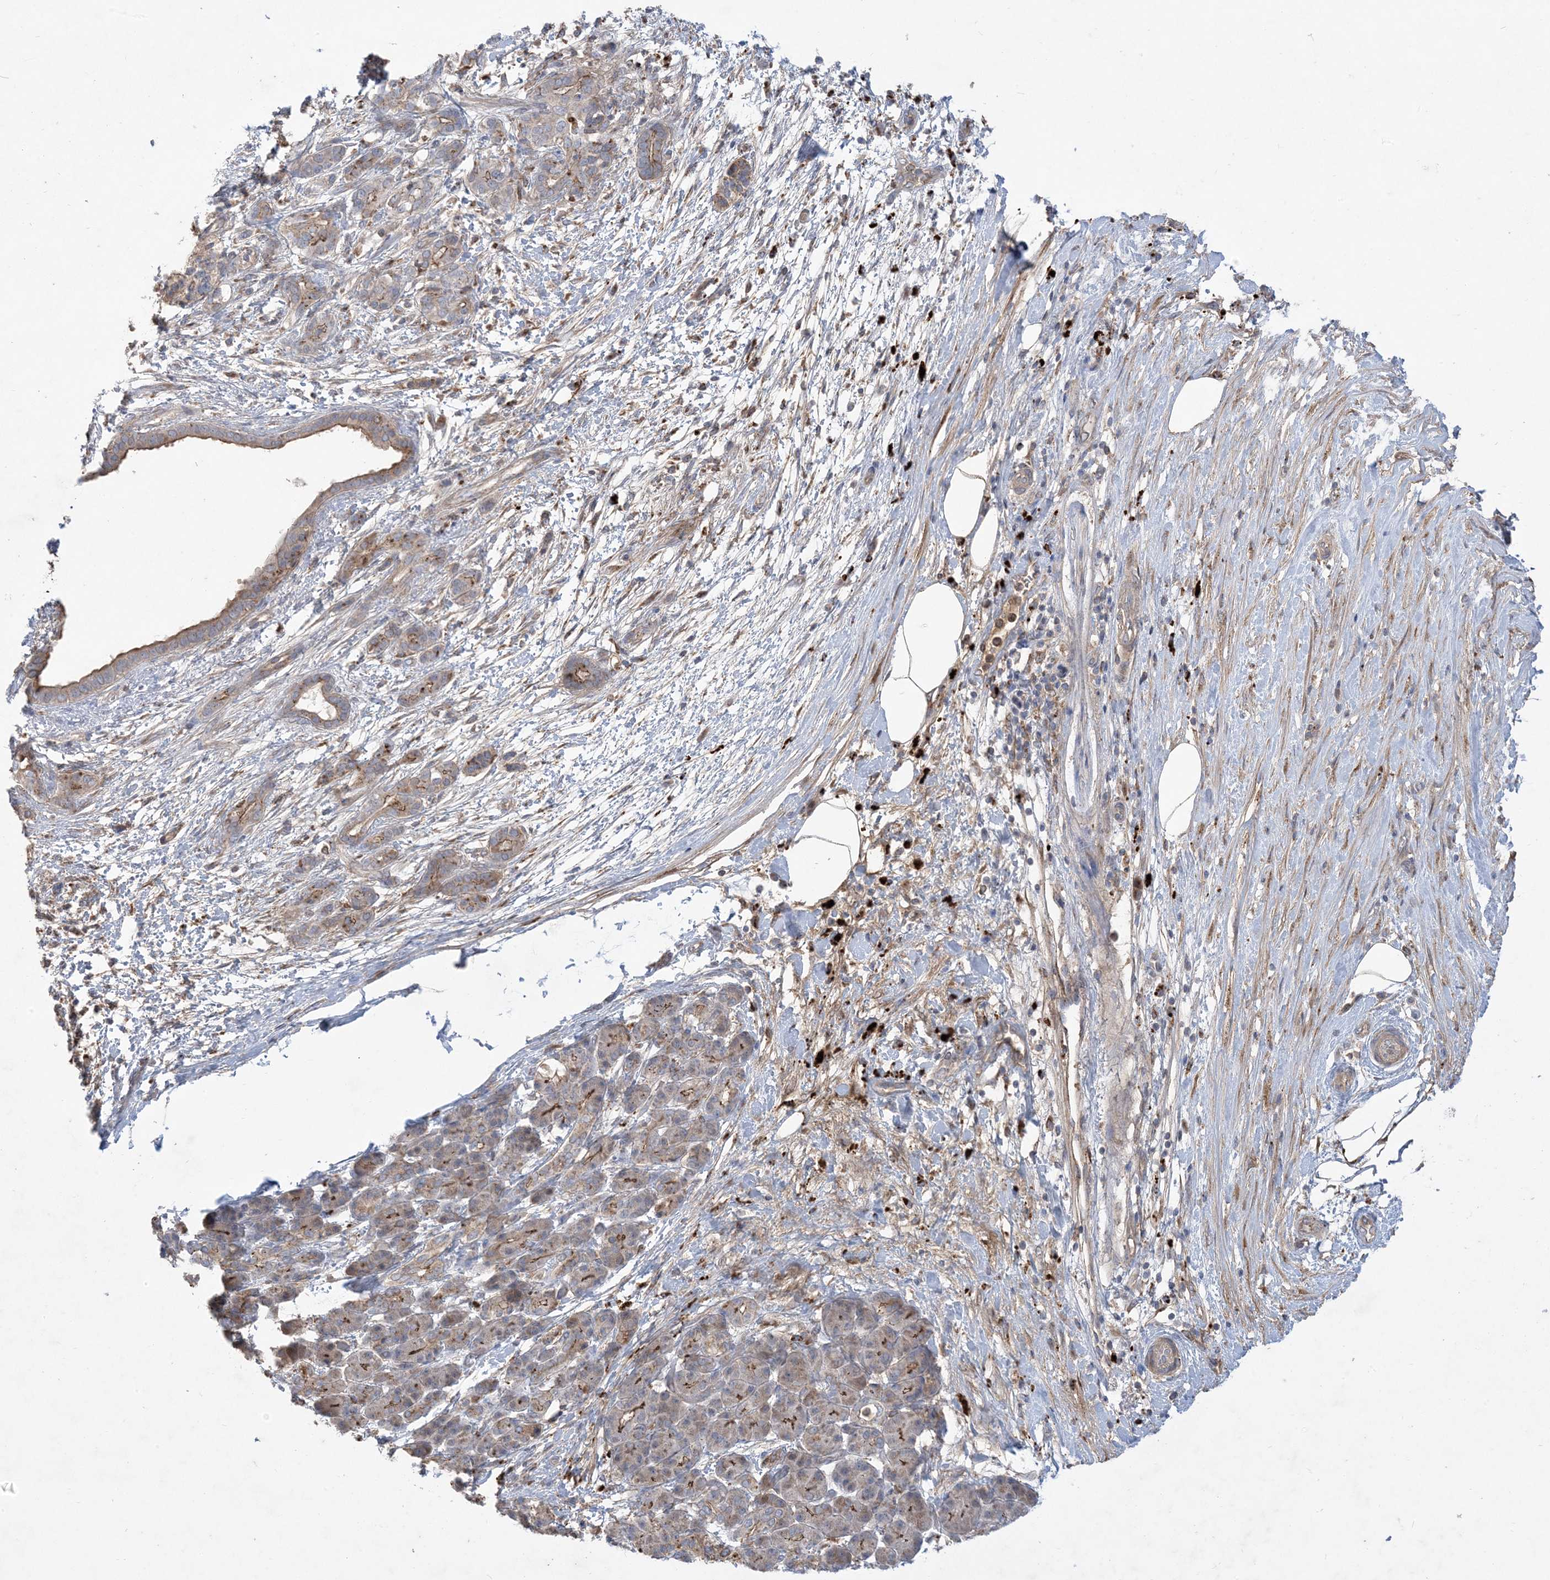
{"staining": {"intensity": "moderate", "quantity": "<25%", "location": "cytoplasmic/membranous"}, "tissue": "pancreatic cancer", "cell_type": "Tumor cells", "image_type": "cancer", "snomed": [{"axis": "morphology", "description": "Adenocarcinoma, NOS"}, {"axis": "topography", "description": "Pancreas"}], "caption": "Pancreatic cancer stained with a protein marker reveals moderate staining in tumor cells.", "gene": "MASP2", "patient": {"sex": "female", "age": 55}}